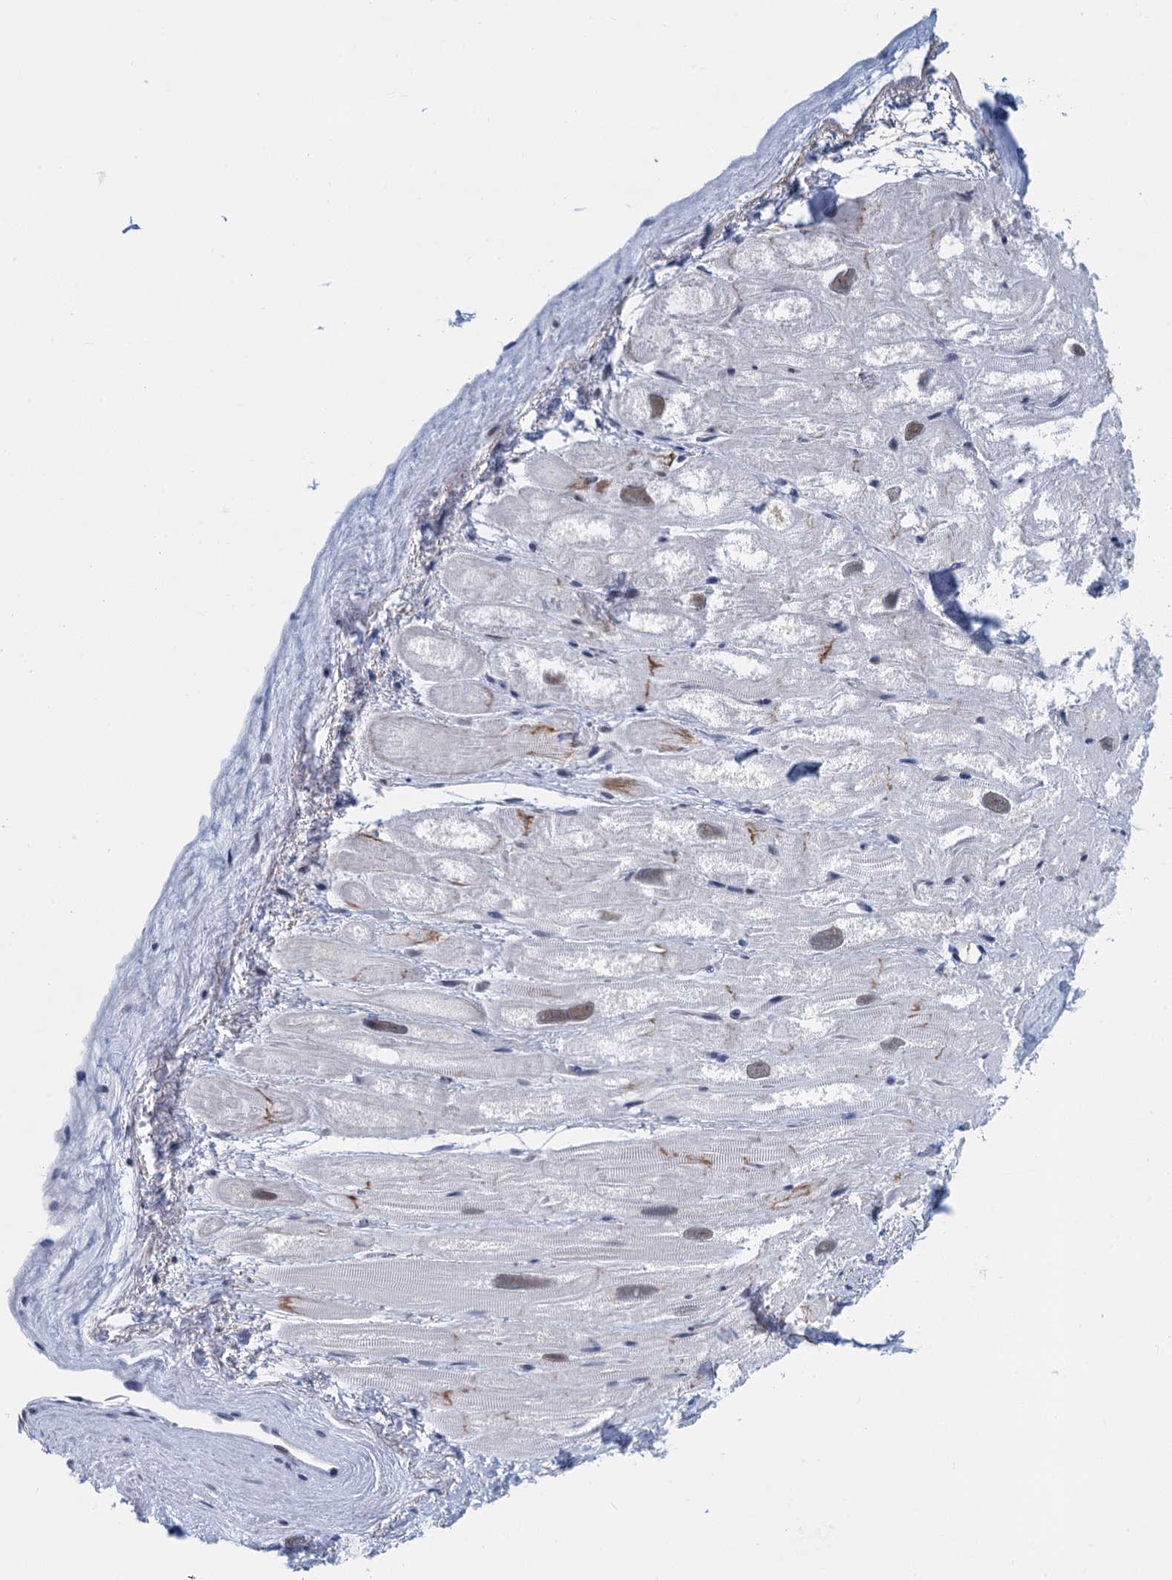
{"staining": {"intensity": "weak", "quantity": "<25%", "location": "nuclear"}, "tissue": "heart muscle", "cell_type": "Cardiomyocytes", "image_type": "normal", "snomed": [{"axis": "morphology", "description": "Normal tissue, NOS"}, {"axis": "topography", "description": "Heart"}], "caption": "The photomicrograph displays no significant staining in cardiomyocytes of heart muscle. Nuclei are stained in blue.", "gene": "EPS8L1", "patient": {"sex": "male", "age": 50}}